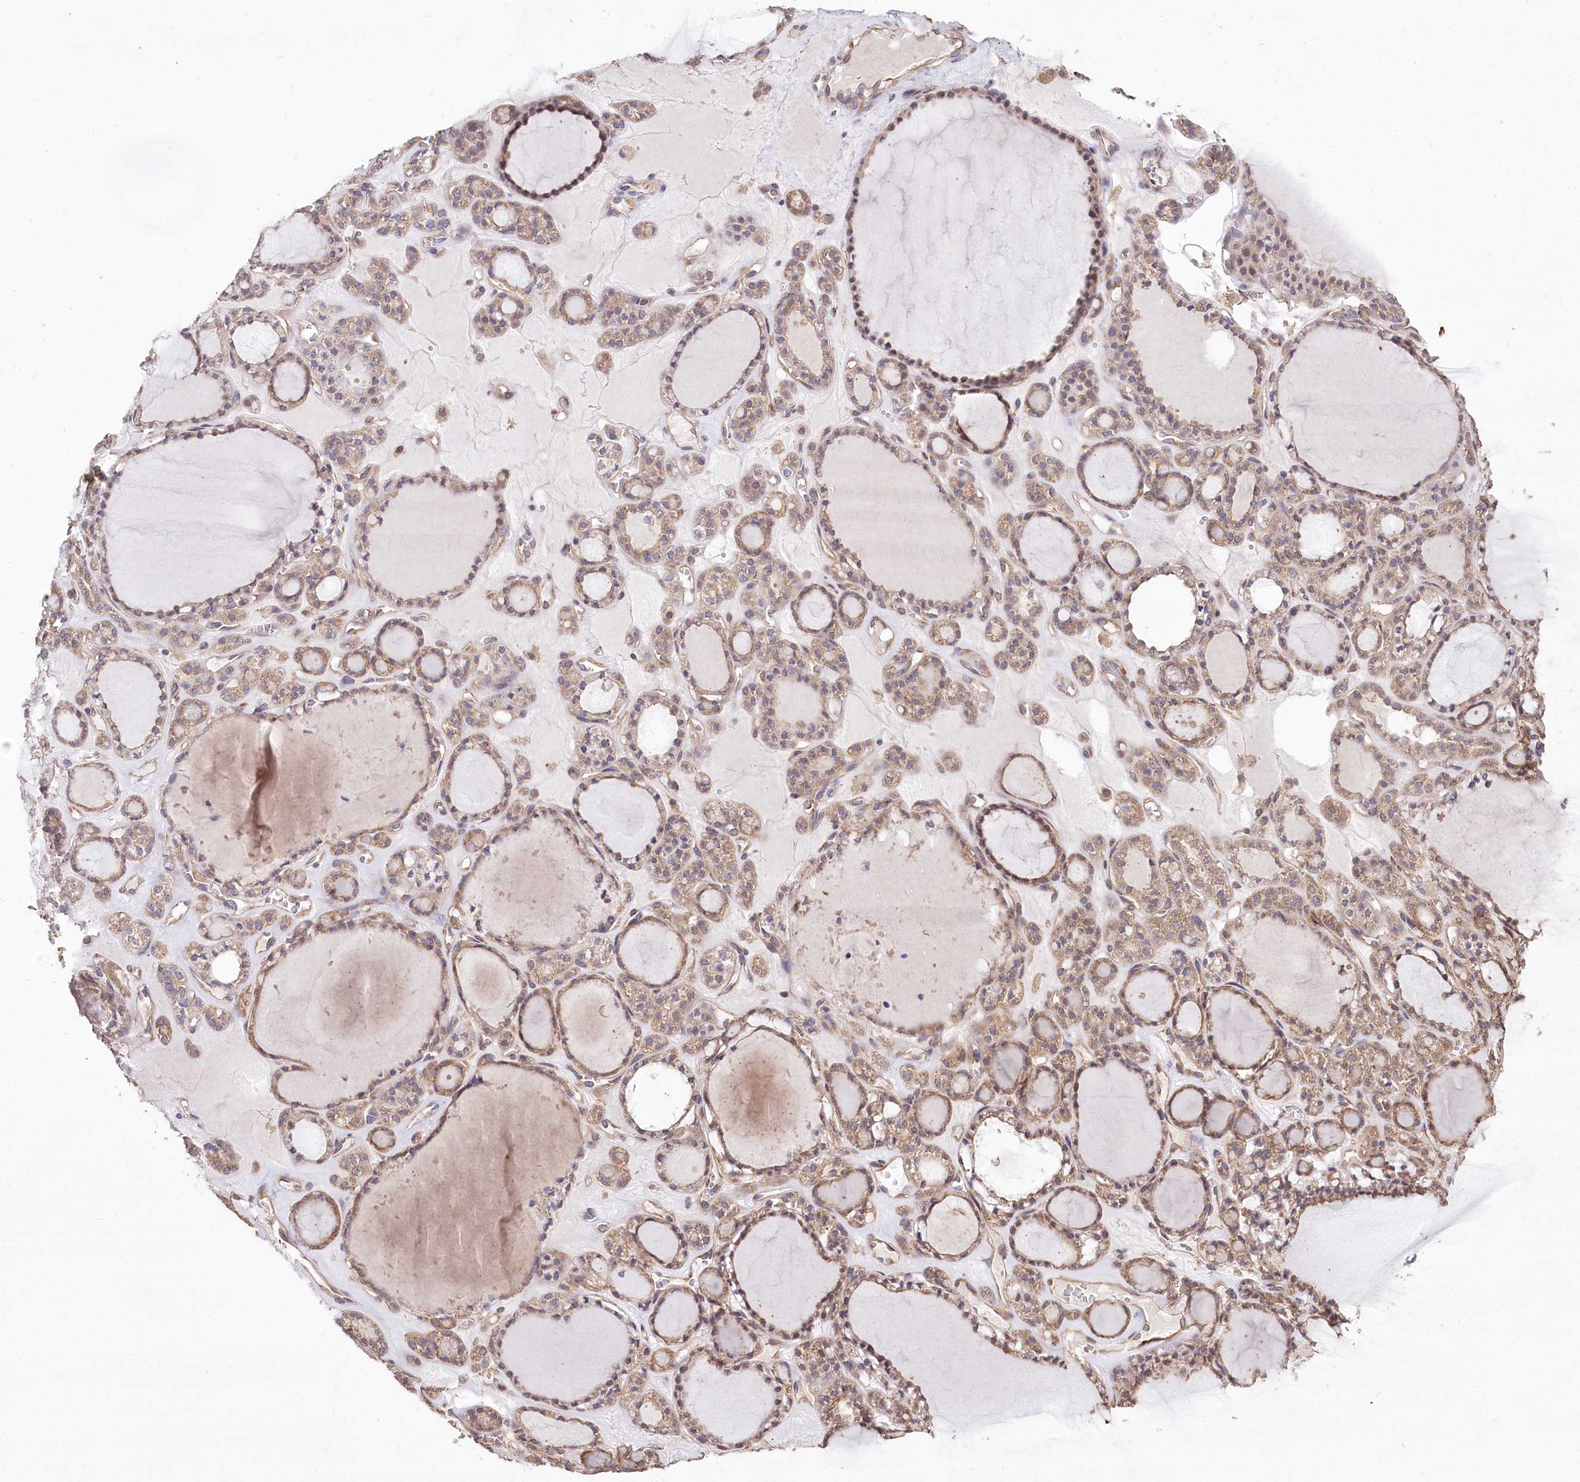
{"staining": {"intensity": "moderate", "quantity": ">75%", "location": "cytoplasmic/membranous"}, "tissue": "thyroid gland", "cell_type": "Glandular cells", "image_type": "normal", "snomed": [{"axis": "morphology", "description": "Normal tissue, NOS"}, {"axis": "topography", "description": "Thyroid gland"}], "caption": "Protein staining of normal thyroid gland demonstrates moderate cytoplasmic/membranous expression in approximately >75% of glandular cells. Nuclei are stained in blue.", "gene": "PRSS53", "patient": {"sex": "female", "age": 28}}